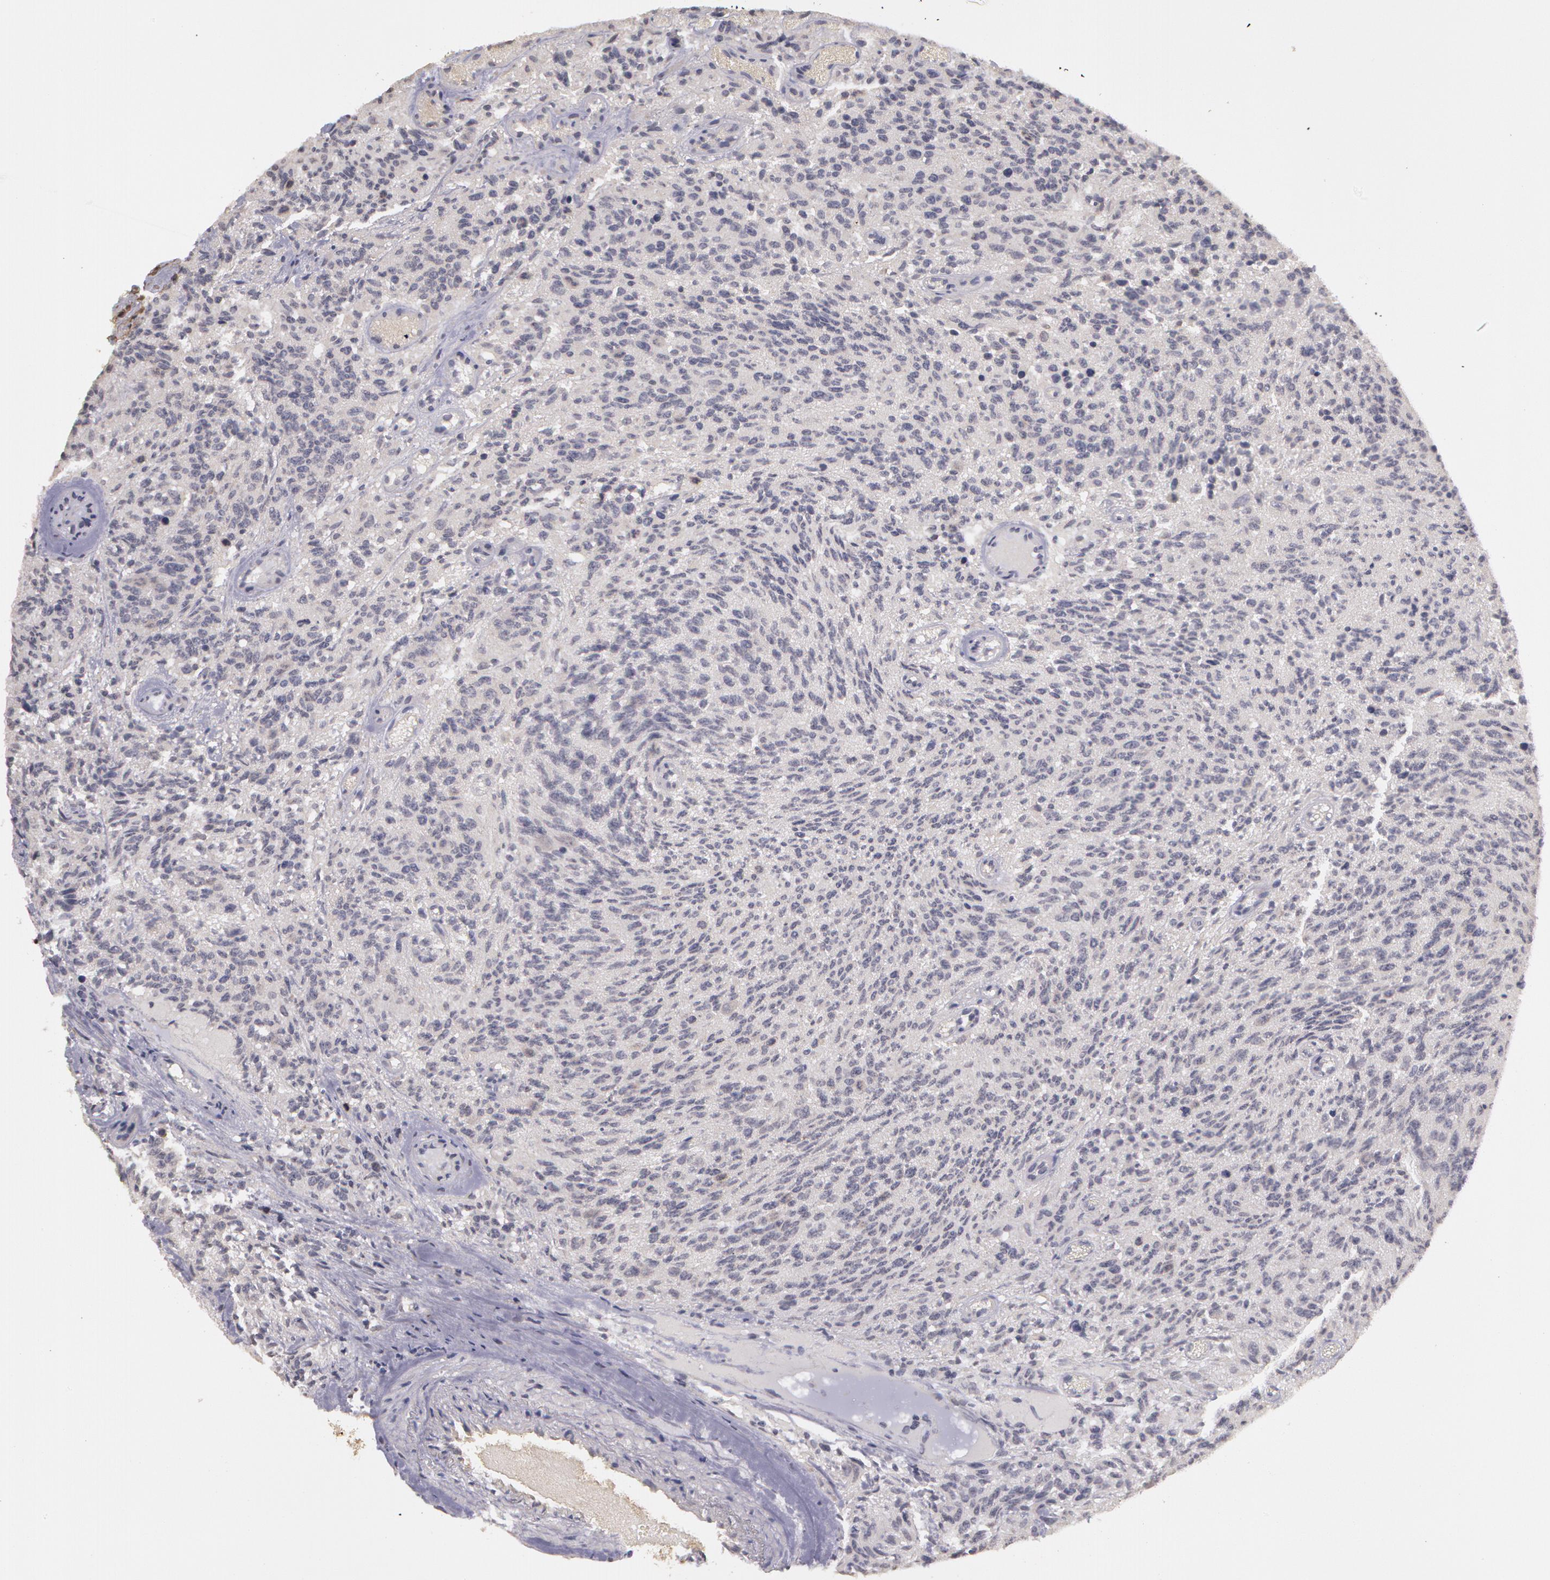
{"staining": {"intensity": "strong", "quantity": ">75%", "location": "cytoplasmic/membranous"}, "tissue": "glioma", "cell_type": "Tumor cells", "image_type": "cancer", "snomed": [{"axis": "morphology", "description": "Glioma, malignant, High grade"}, {"axis": "topography", "description": "Brain"}], "caption": "Glioma stained for a protein (brown) displays strong cytoplasmic/membranous positive positivity in approximately >75% of tumor cells.", "gene": "GLIS1", "patient": {"sex": "male", "age": 36}}